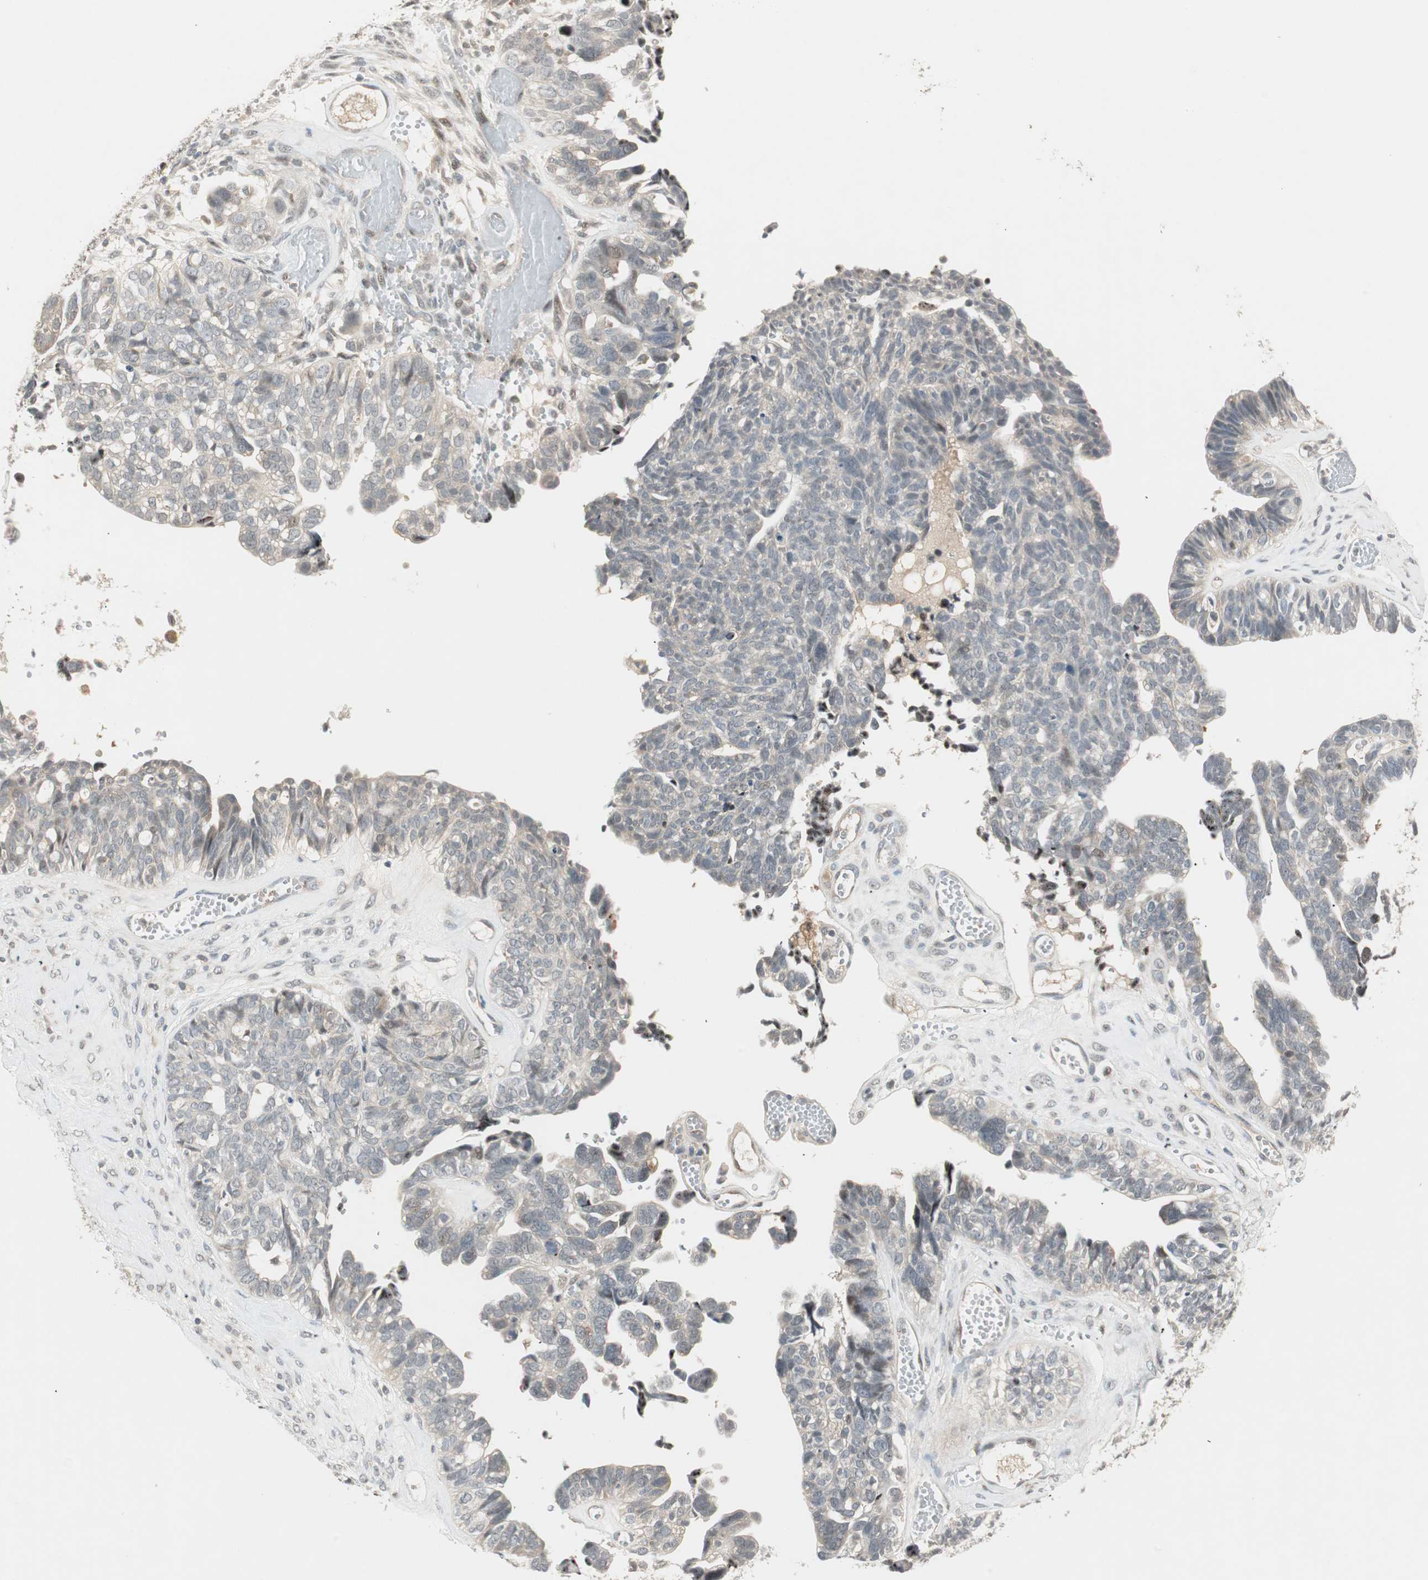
{"staining": {"intensity": "weak", "quantity": "<25%", "location": "nuclear"}, "tissue": "ovarian cancer", "cell_type": "Tumor cells", "image_type": "cancer", "snomed": [{"axis": "morphology", "description": "Cystadenocarcinoma, serous, NOS"}, {"axis": "topography", "description": "Ovary"}], "caption": "DAB (3,3'-diaminobenzidine) immunohistochemical staining of human ovarian cancer (serous cystadenocarcinoma) demonstrates no significant expression in tumor cells.", "gene": "ACSL5", "patient": {"sex": "female", "age": 79}}